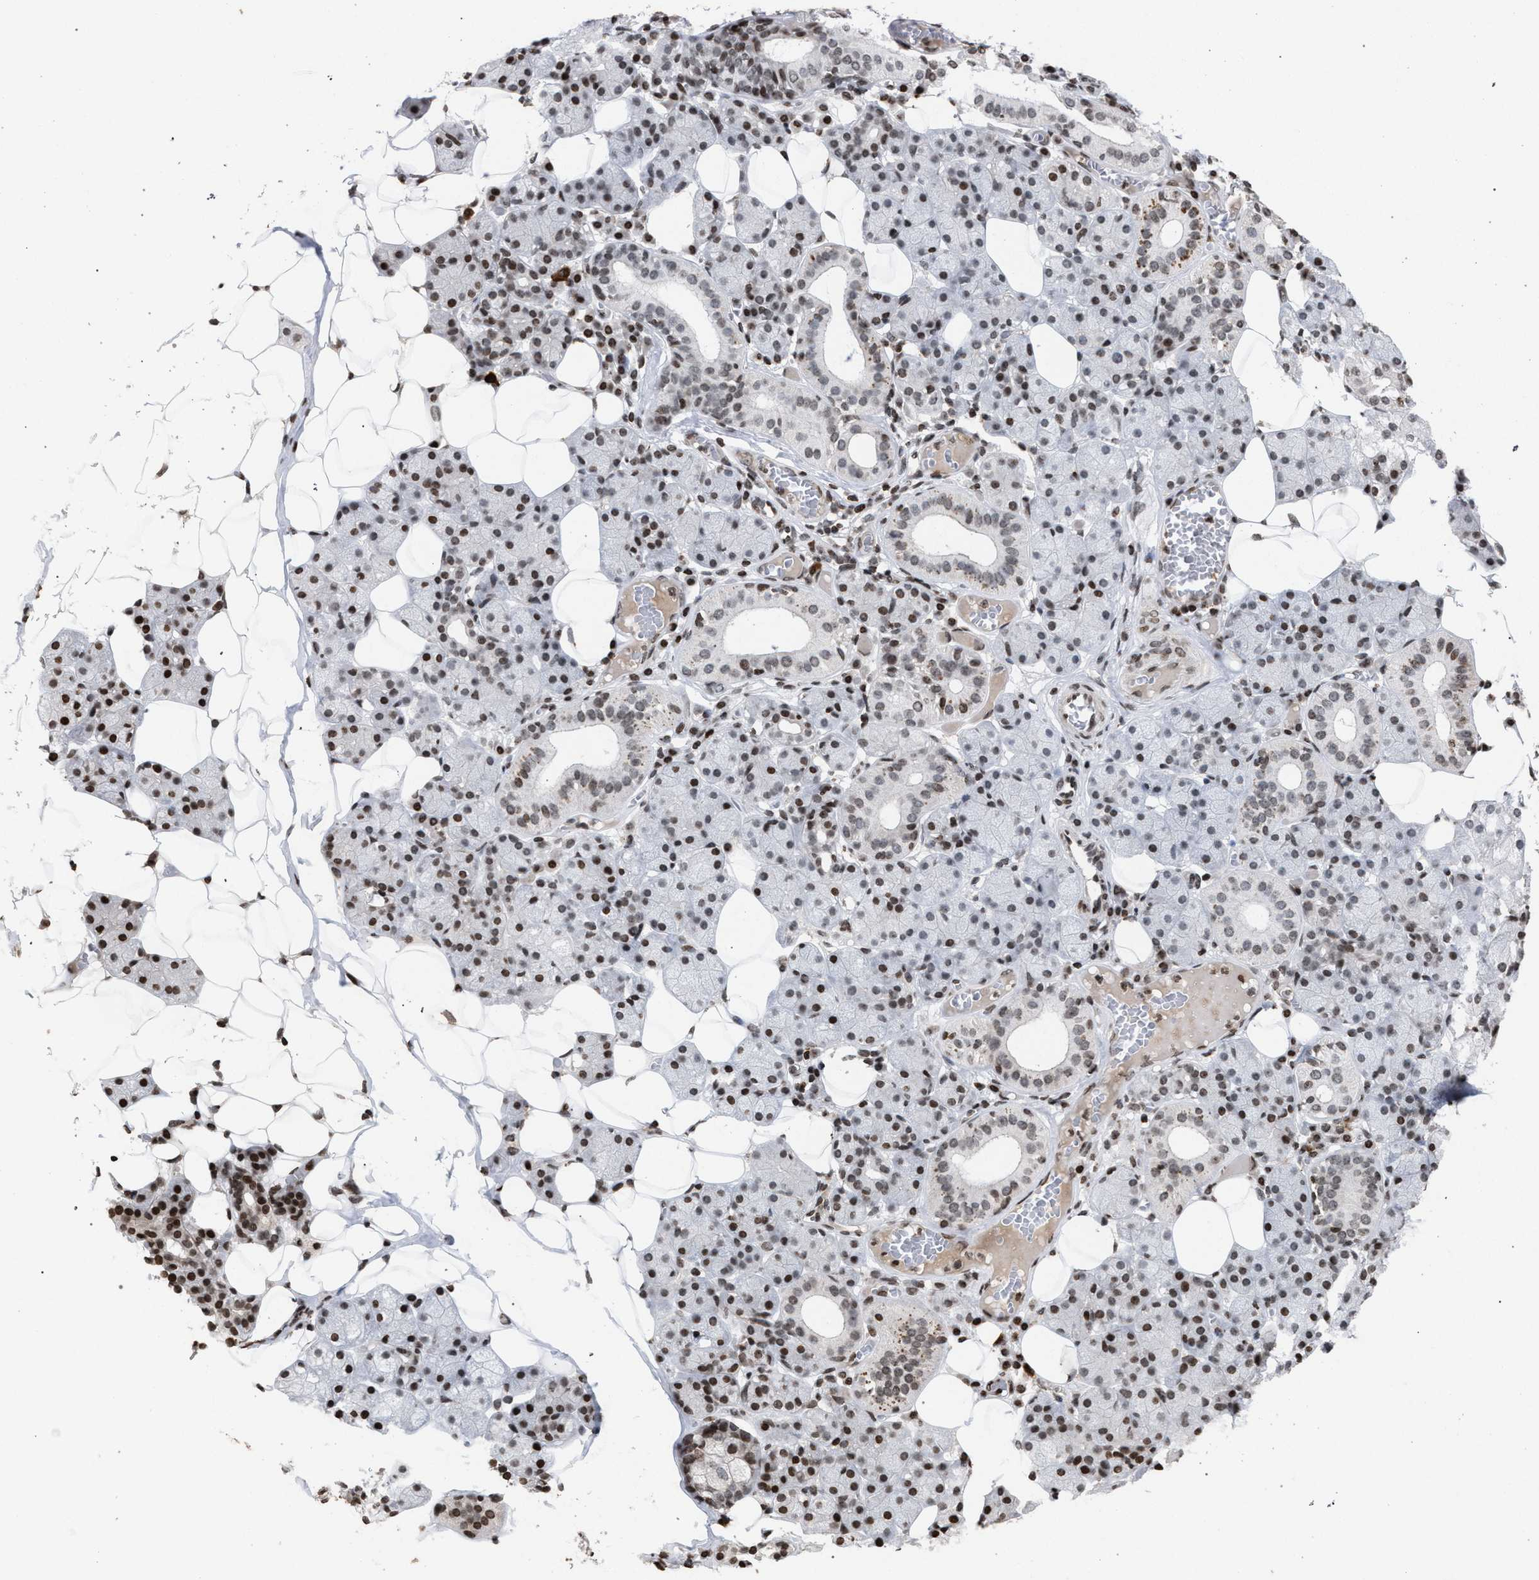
{"staining": {"intensity": "strong", "quantity": "25%-75%", "location": "nuclear"}, "tissue": "salivary gland", "cell_type": "Glandular cells", "image_type": "normal", "snomed": [{"axis": "morphology", "description": "Normal tissue, NOS"}, {"axis": "topography", "description": "Salivary gland"}], "caption": "Immunohistochemical staining of benign human salivary gland reveals high levels of strong nuclear positivity in approximately 25%-75% of glandular cells.", "gene": "FOXD3", "patient": {"sex": "female", "age": 33}}